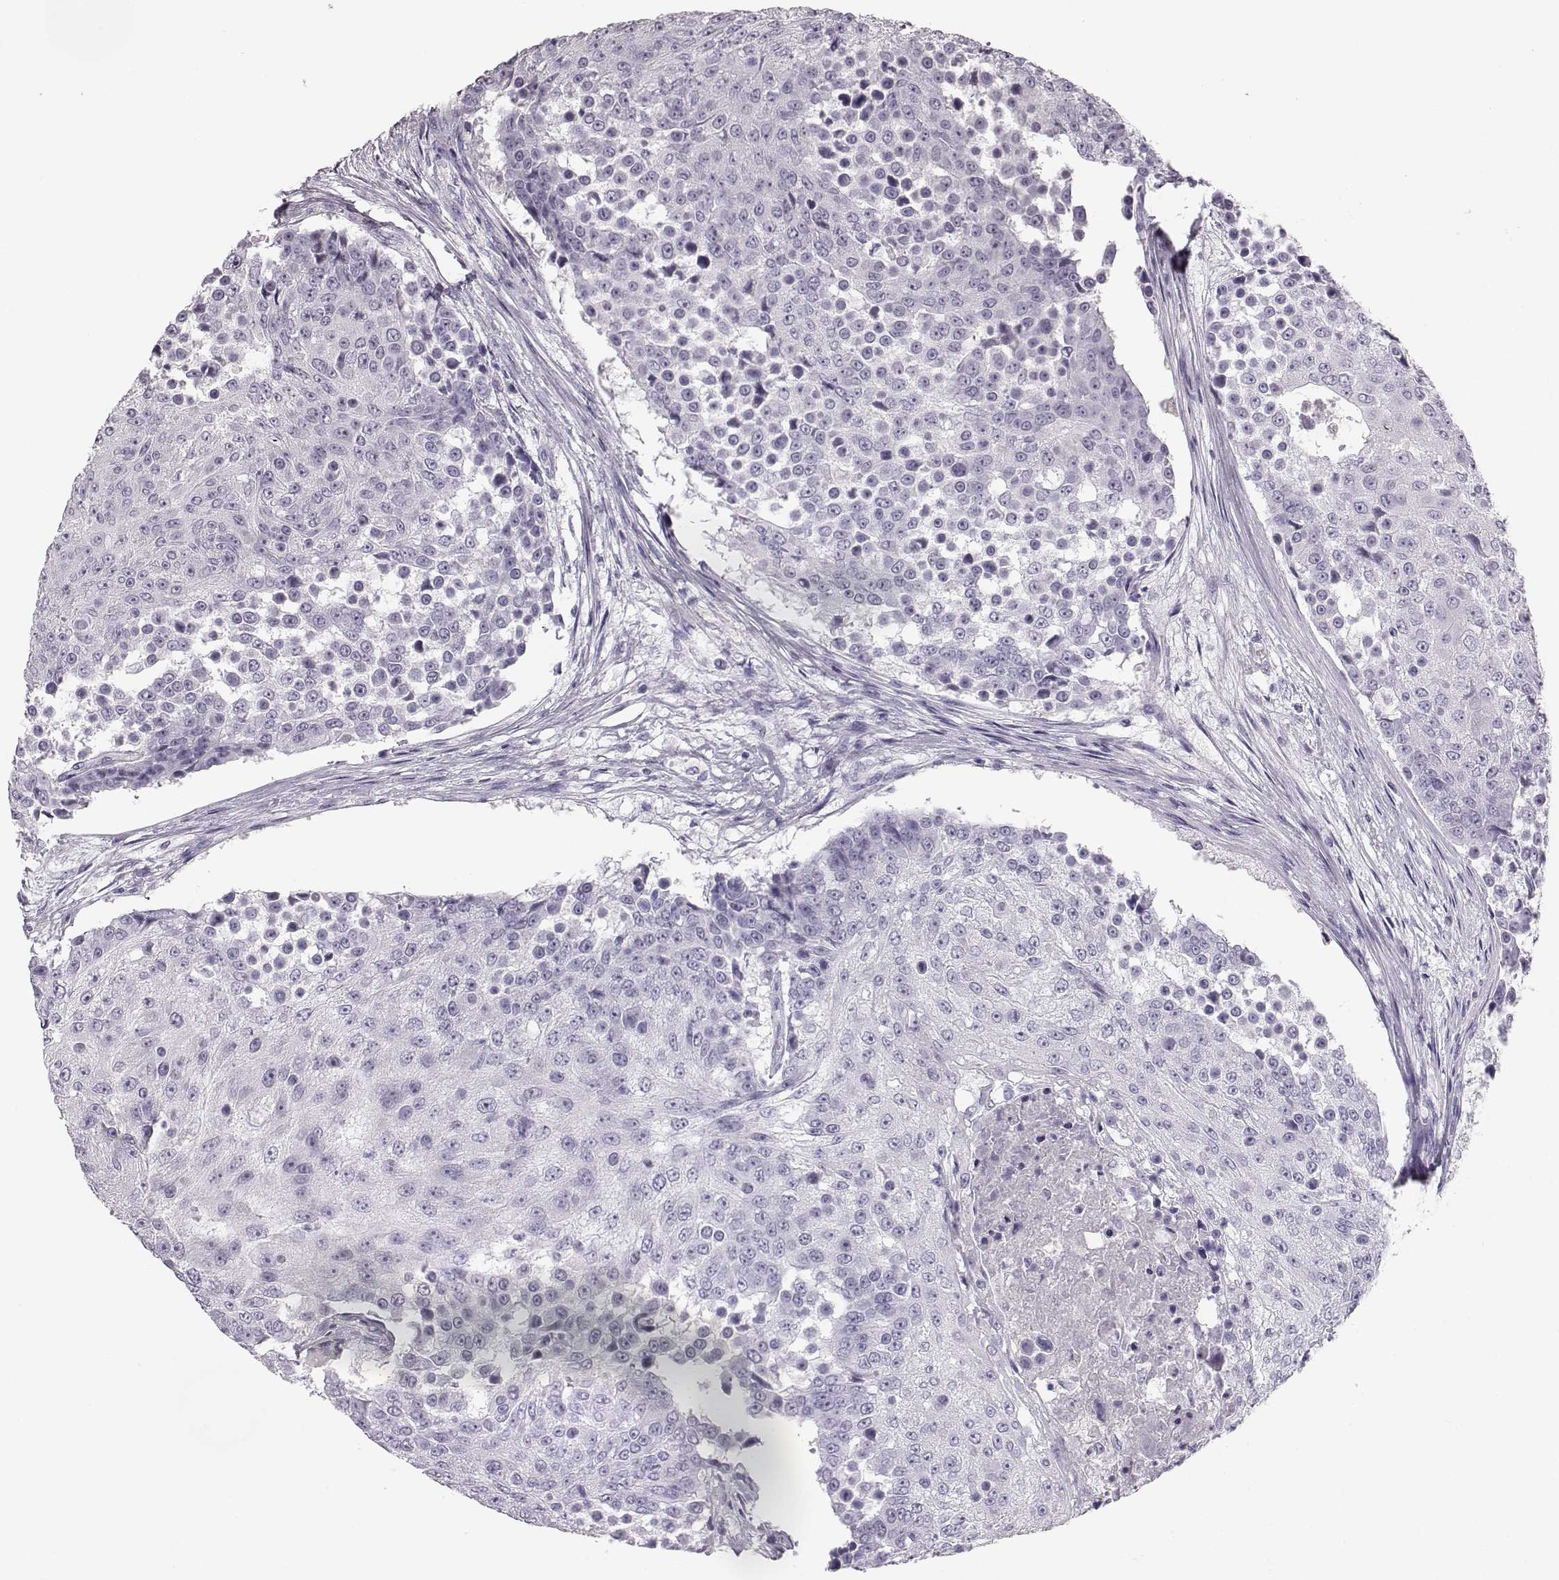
{"staining": {"intensity": "negative", "quantity": "none", "location": "none"}, "tissue": "urothelial cancer", "cell_type": "Tumor cells", "image_type": "cancer", "snomed": [{"axis": "morphology", "description": "Urothelial carcinoma, High grade"}, {"axis": "topography", "description": "Urinary bladder"}], "caption": "Immunohistochemistry (IHC) micrograph of neoplastic tissue: urothelial cancer stained with DAB displays no significant protein expression in tumor cells.", "gene": "BFSP2", "patient": {"sex": "female", "age": 63}}